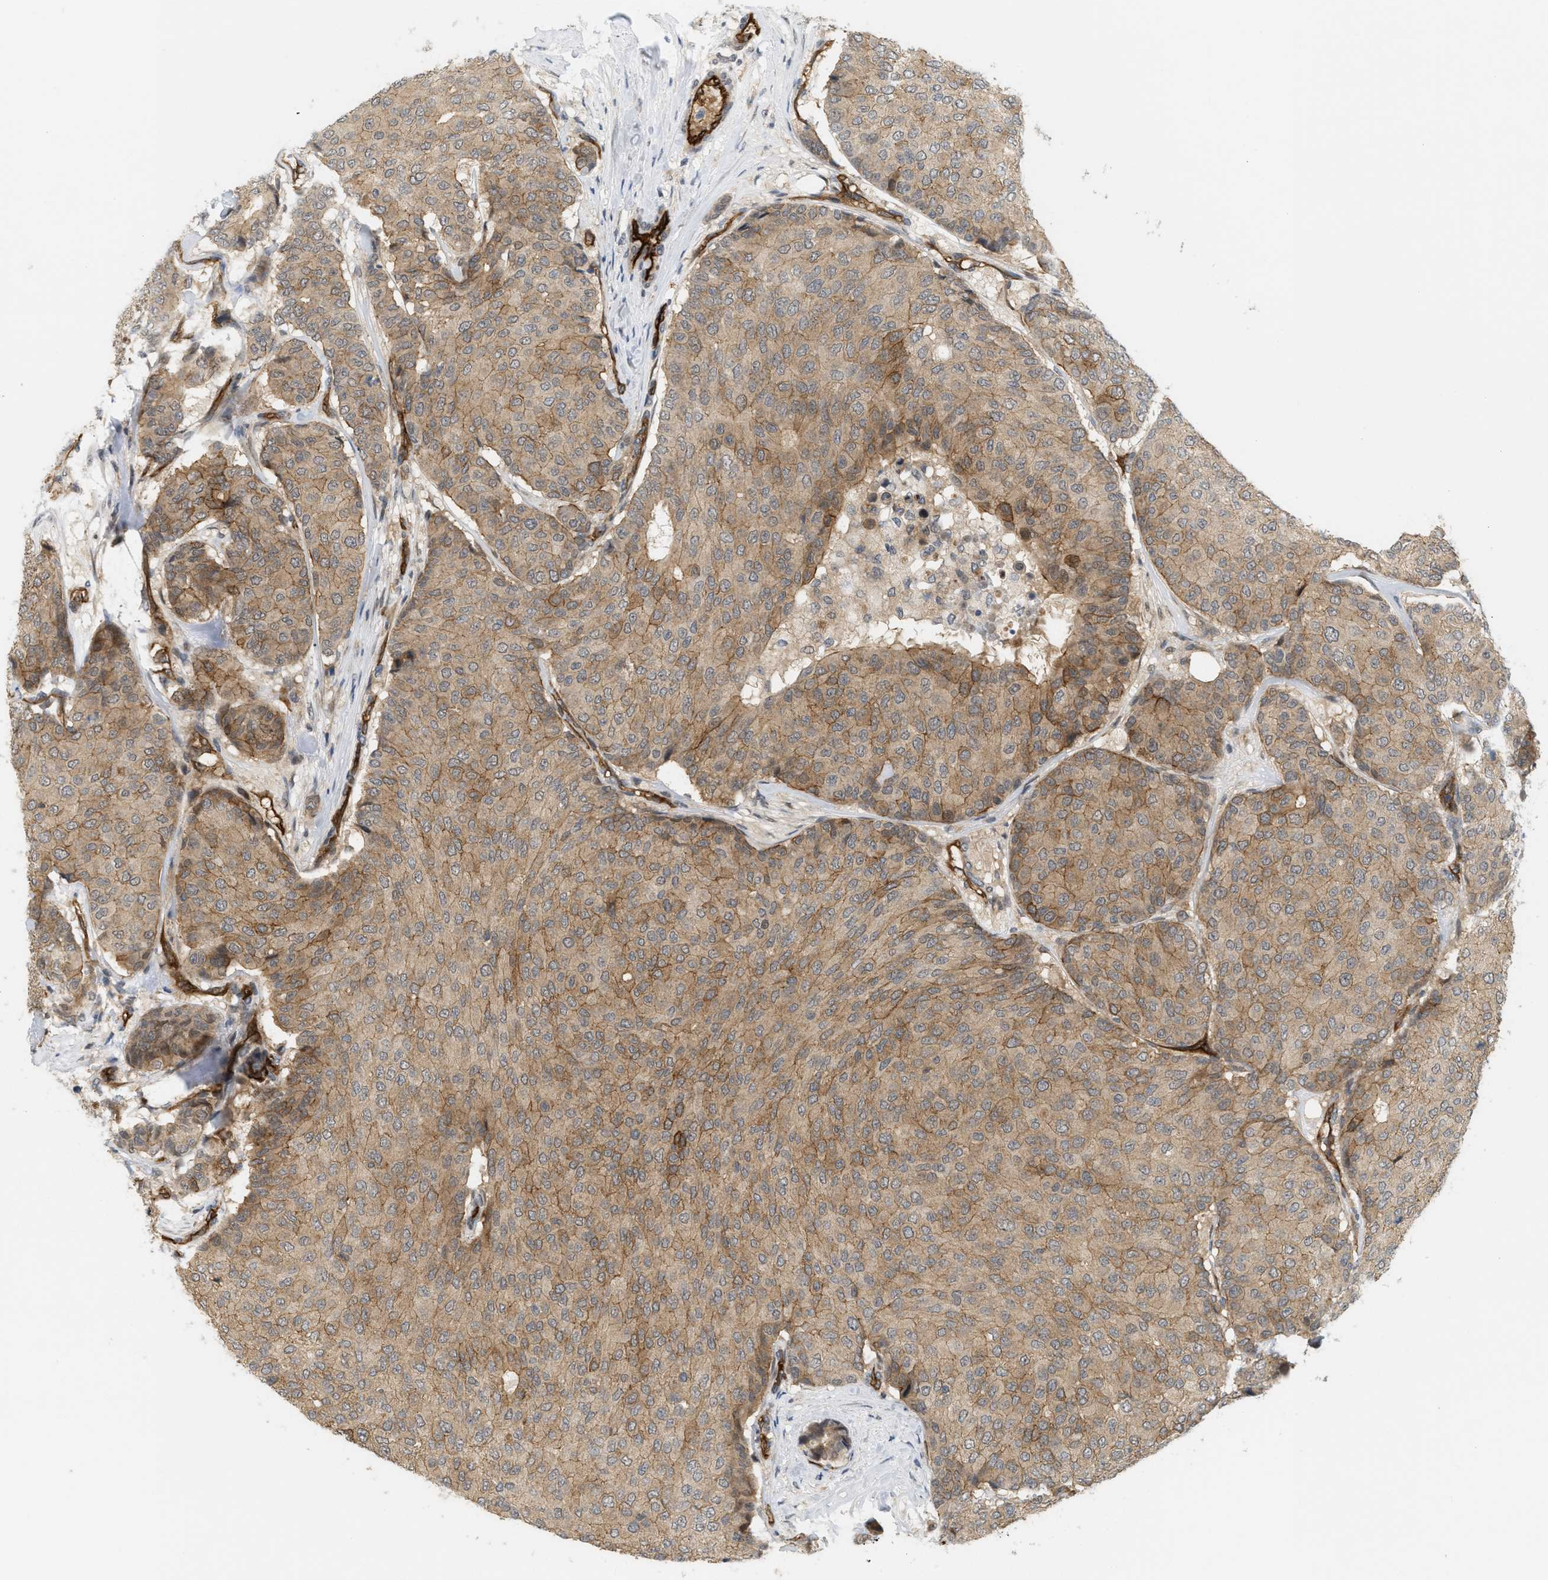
{"staining": {"intensity": "moderate", "quantity": ">75%", "location": "cytoplasmic/membranous"}, "tissue": "breast cancer", "cell_type": "Tumor cells", "image_type": "cancer", "snomed": [{"axis": "morphology", "description": "Duct carcinoma"}, {"axis": "topography", "description": "Breast"}], "caption": "Breast cancer stained for a protein (brown) reveals moderate cytoplasmic/membranous positive staining in approximately >75% of tumor cells.", "gene": "PALMD", "patient": {"sex": "female", "age": 75}}